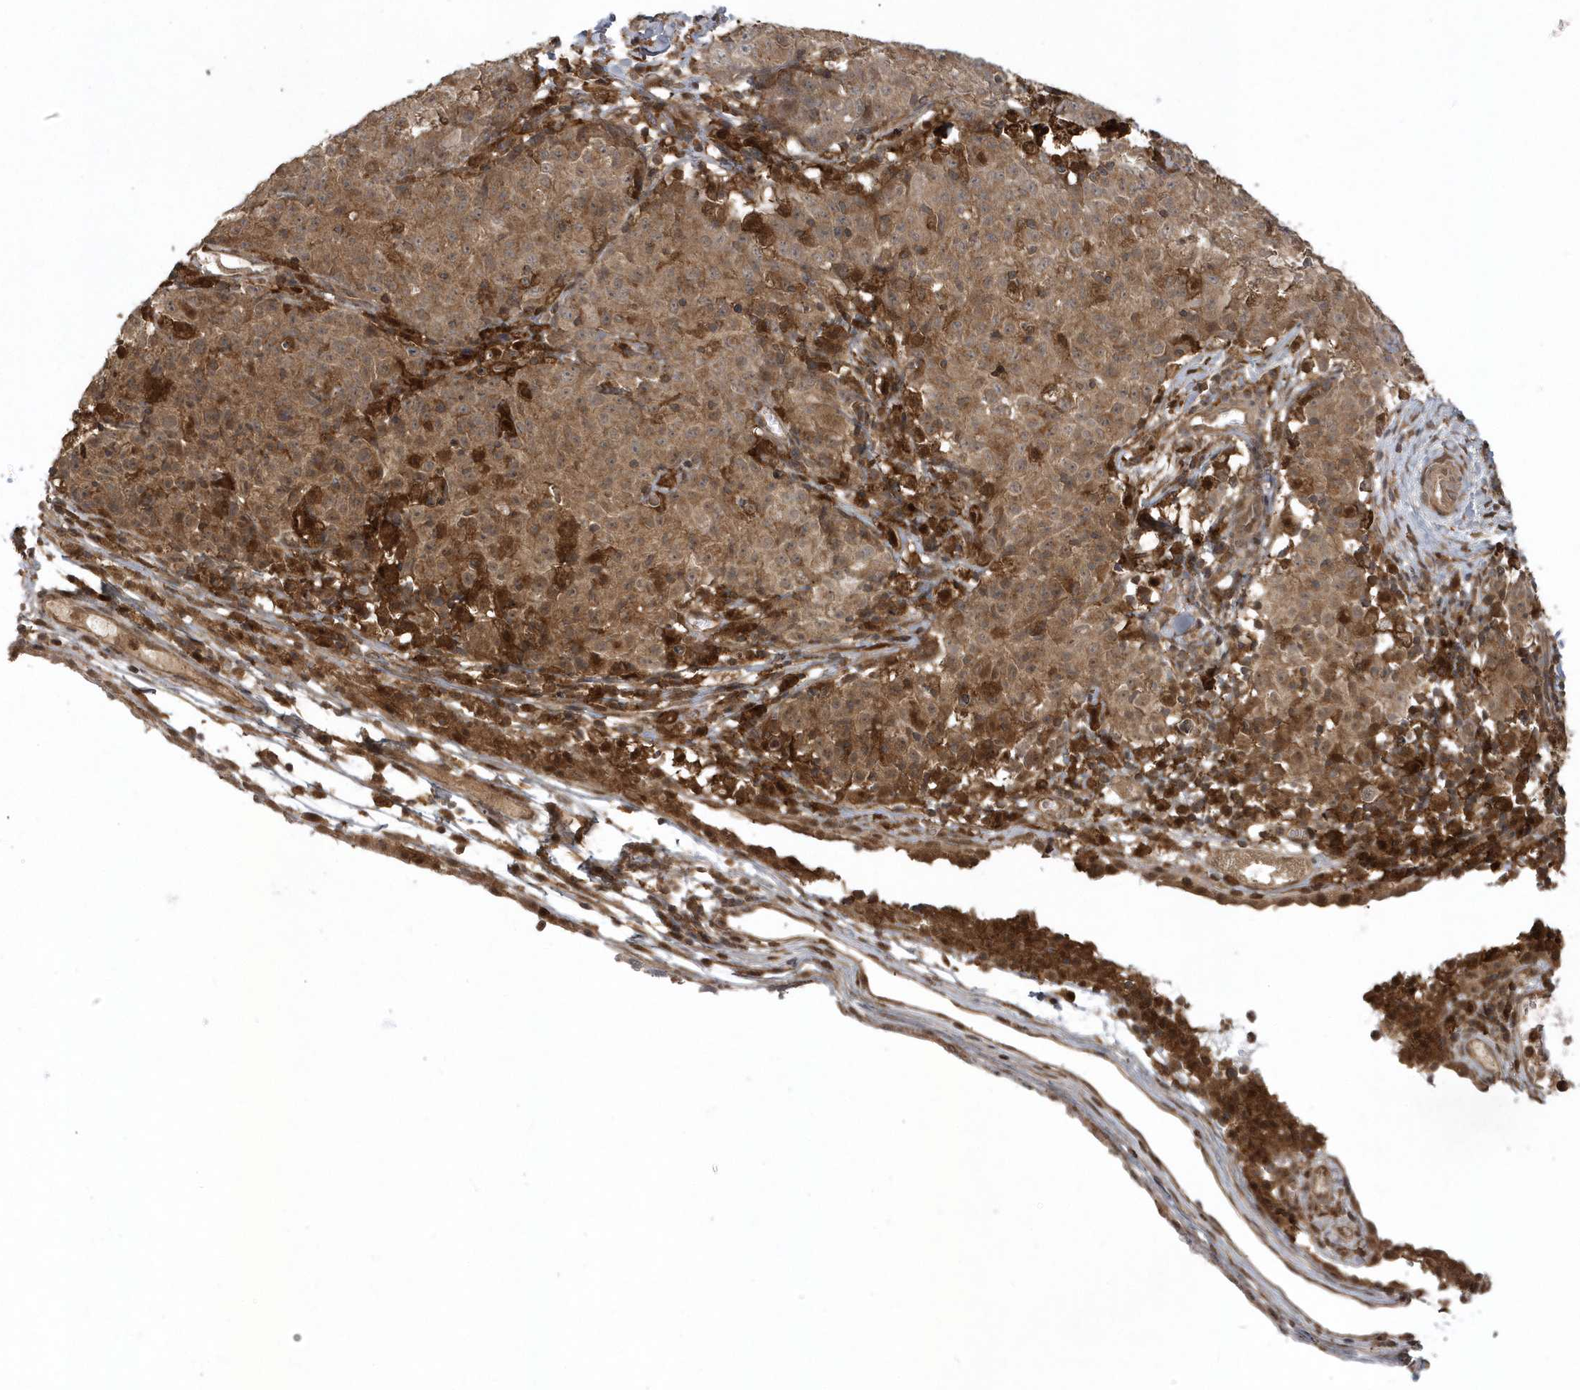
{"staining": {"intensity": "moderate", "quantity": ">75%", "location": "cytoplasmic/membranous"}, "tissue": "ovarian cancer", "cell_type": "Tumor cells", "image_type": "cancer", "snomed": [{"axis": "morphology", "description": "Carcinoma, endometroid"}, {"axis": "topography", "description": "Ovary"}], "caption": "DAB immunohistochemical staining of human ovarian endometroid carcinoma shows moderate cytoplasmic/membranous protein staining in about >75% of tumor cells.", "gene": "LACC1", "patient": {"sex": "female", "age": 42}}